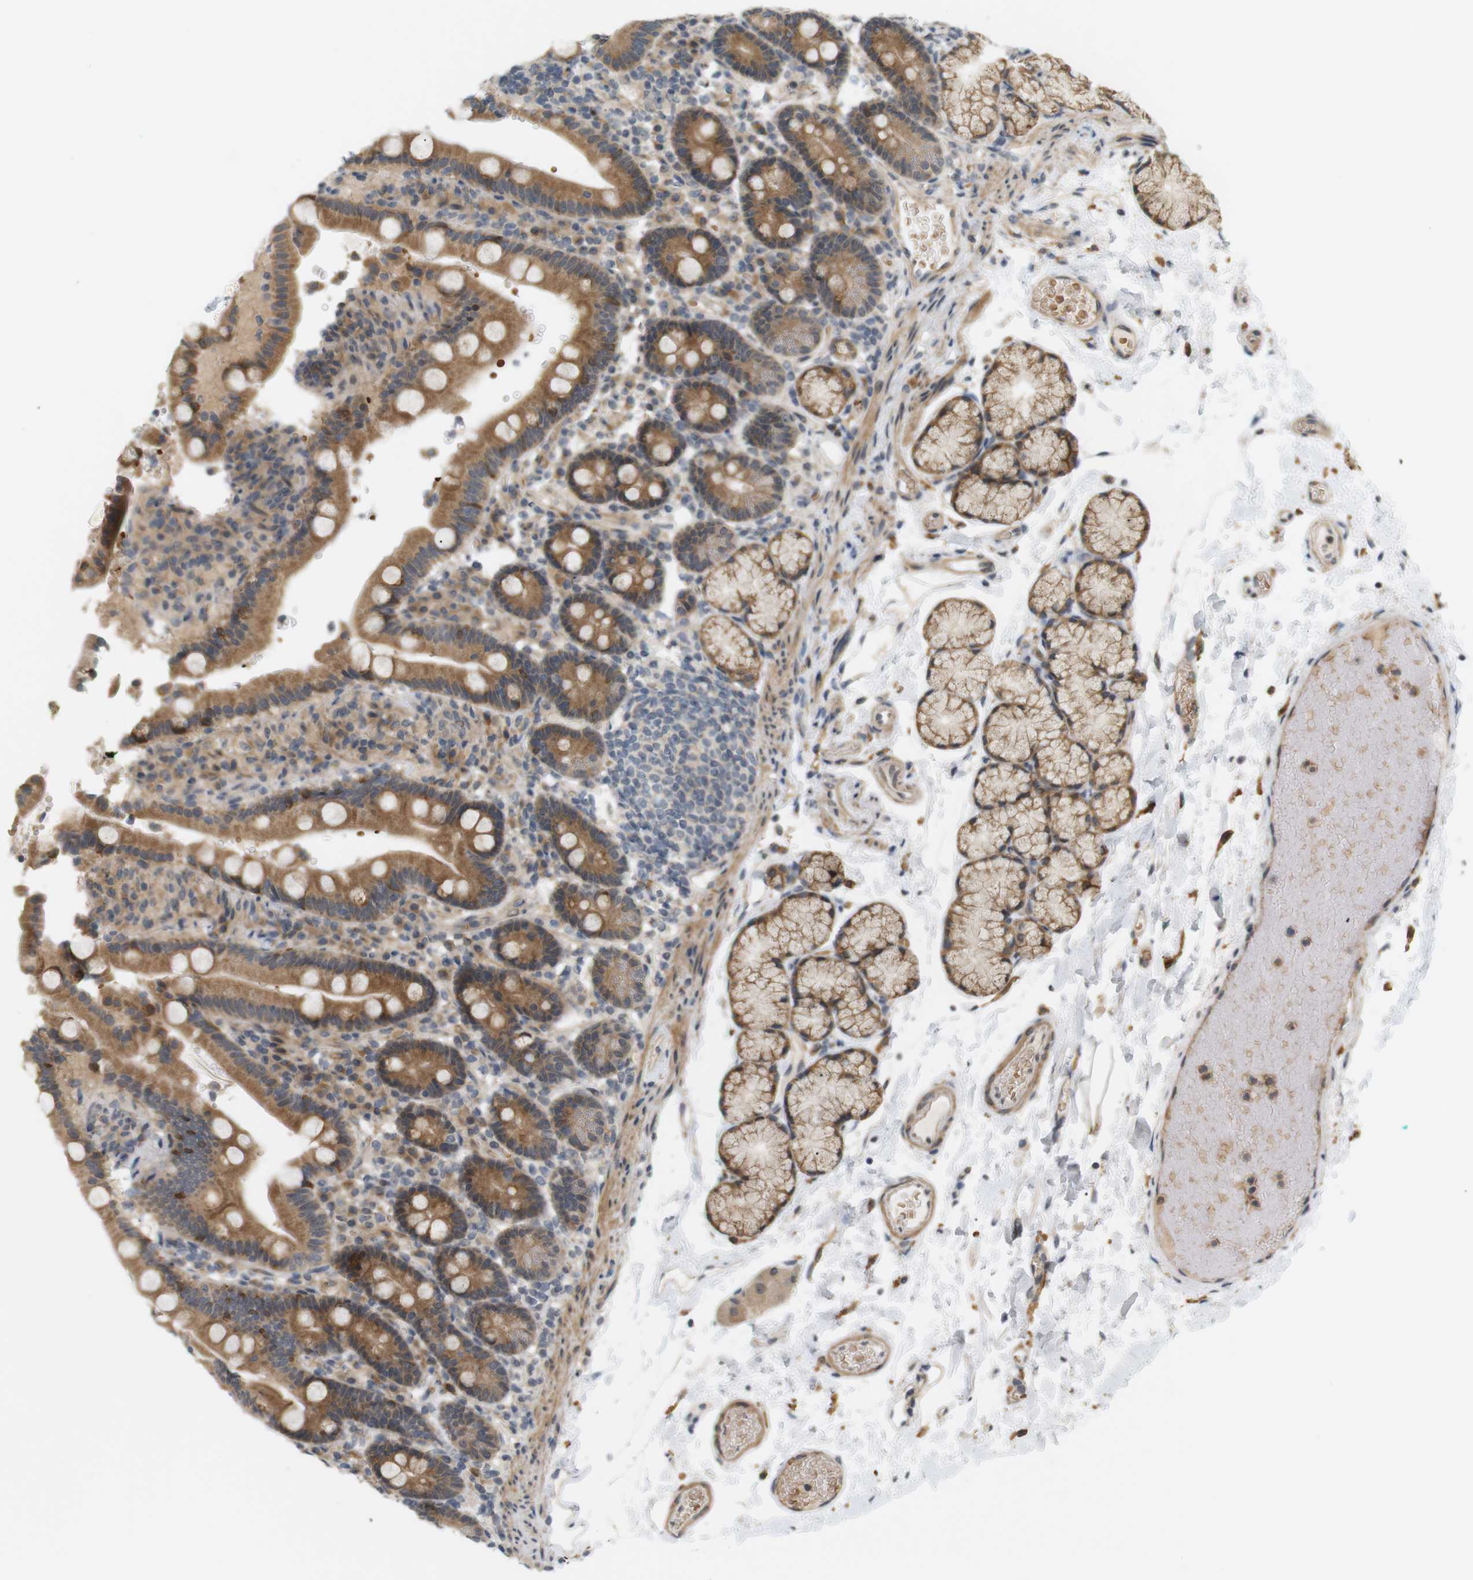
{"staining": {"intensity": "moderate", "quantity": ">75%", "location": "cytoplasmic/membranous"}, "tissue": "duodenum", "cell_type": "Glandular cells", "image_type": "normal", "snomed": [{"axis": "morphology", "description": "Normal tissue, NOS"}, {"axis": "topography", "description": "Duodenum"}], "caption": "Immunohistochemical staining of benign duodenum reveals >75% levels of moderate cytoplasmic/membranous protein positivity in about >75% of glandular cells.", "gene": "SOCS6", "patient": {"sex": "female", "age": 64}}